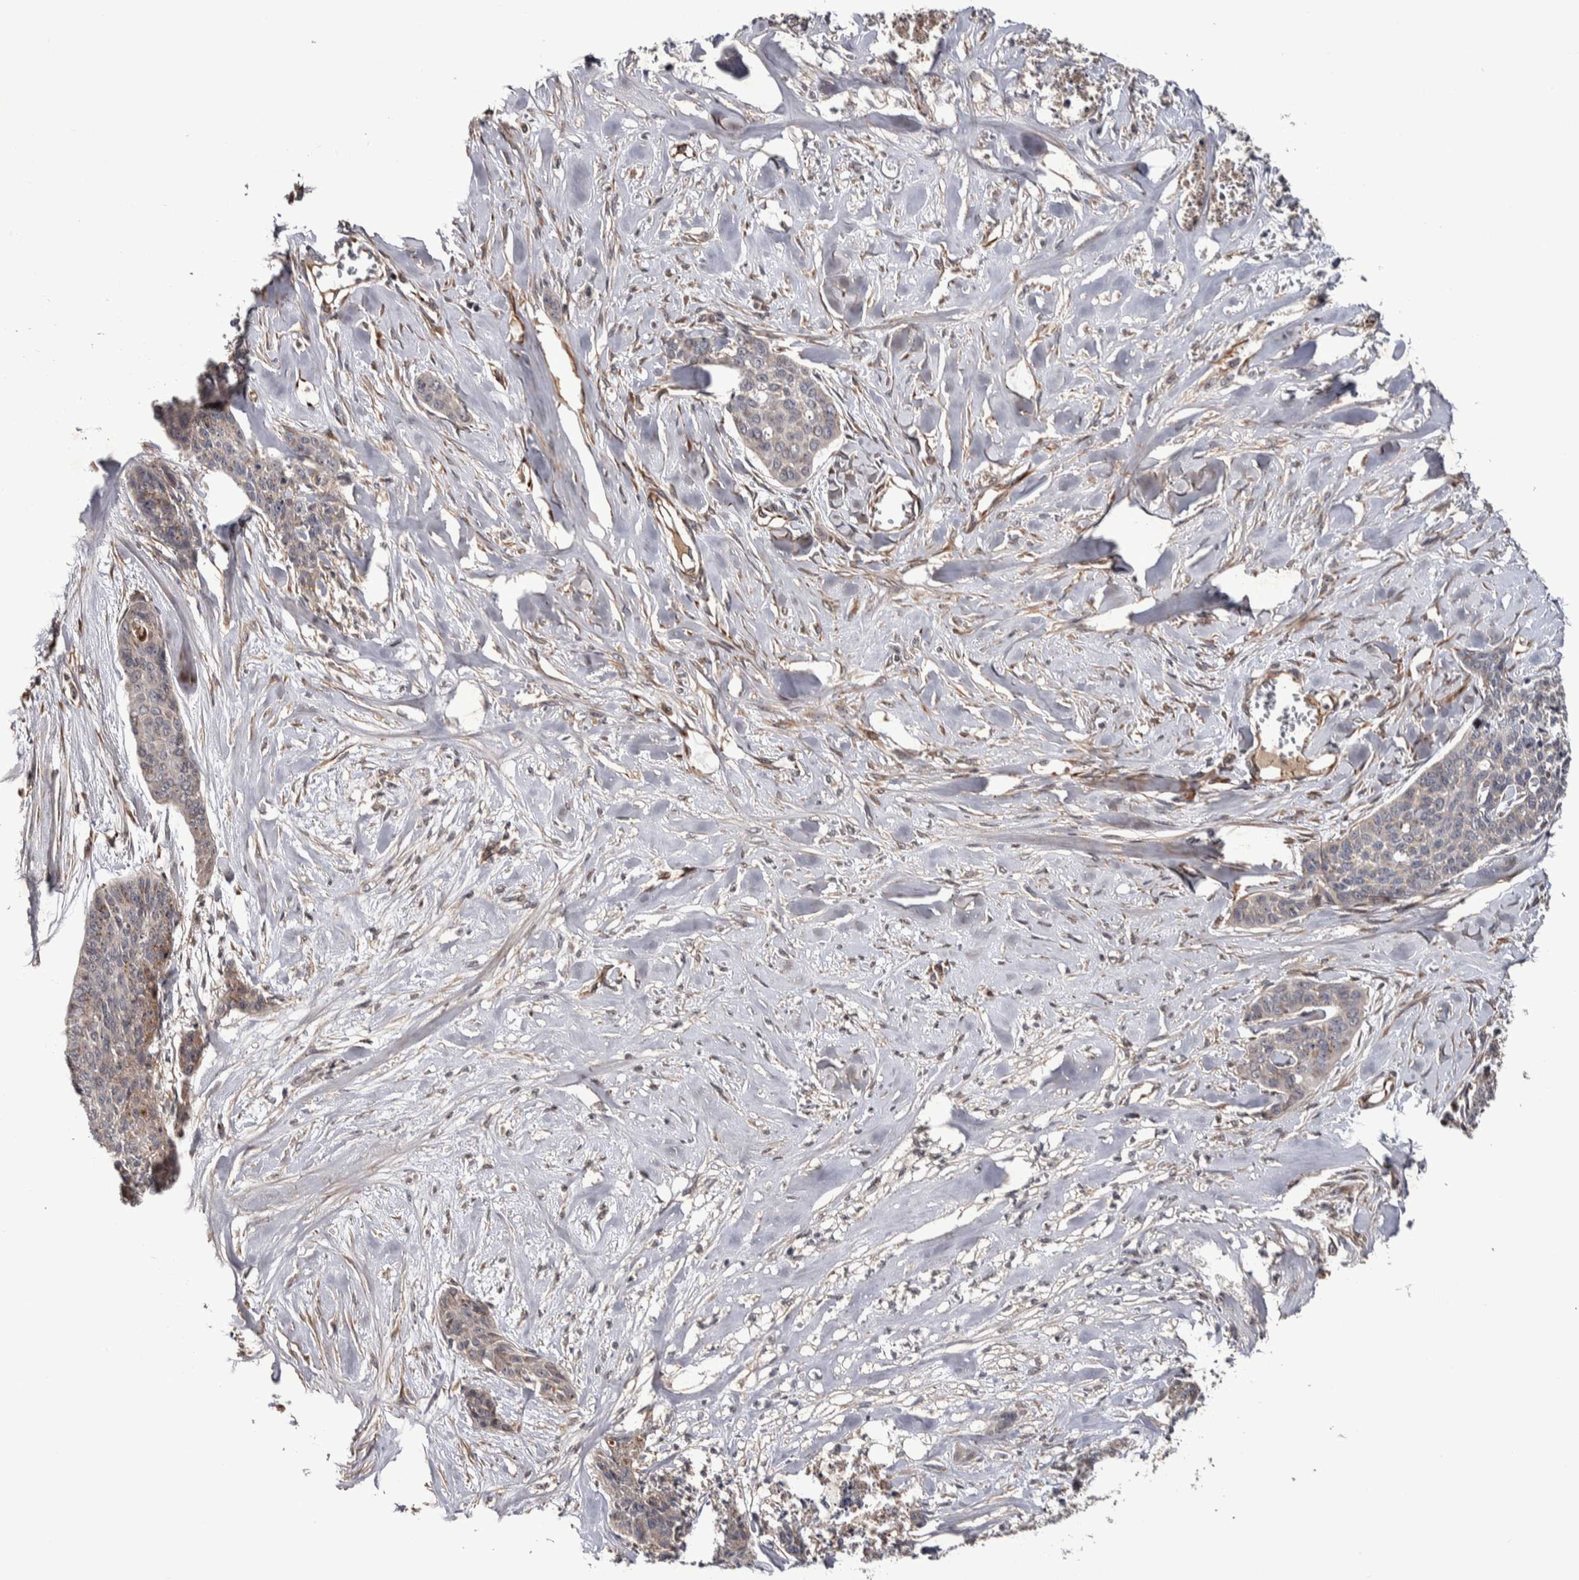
{"staining": {"intensity": "weak", "quantity": "25%-75%", "location": "cytoplasmic/membranous"}, "tissue": "skin cancer", "cell_type": "Tumor cells", "image_type": "cancer", "snomed": [{"axis": "morphology", "description": "Basal cell carcinoma"}, {"axis": "topography", "description": "Skin"}], "caption": "The photomicrograph demonstrates staining of skin cancer (basal cell carcinoma), revealing weak cytoplasmic/membranous protein positivity (brown color) within tumor cells.", "gene": "CANT1", "patient": {"sex": "female", "age": 64}}